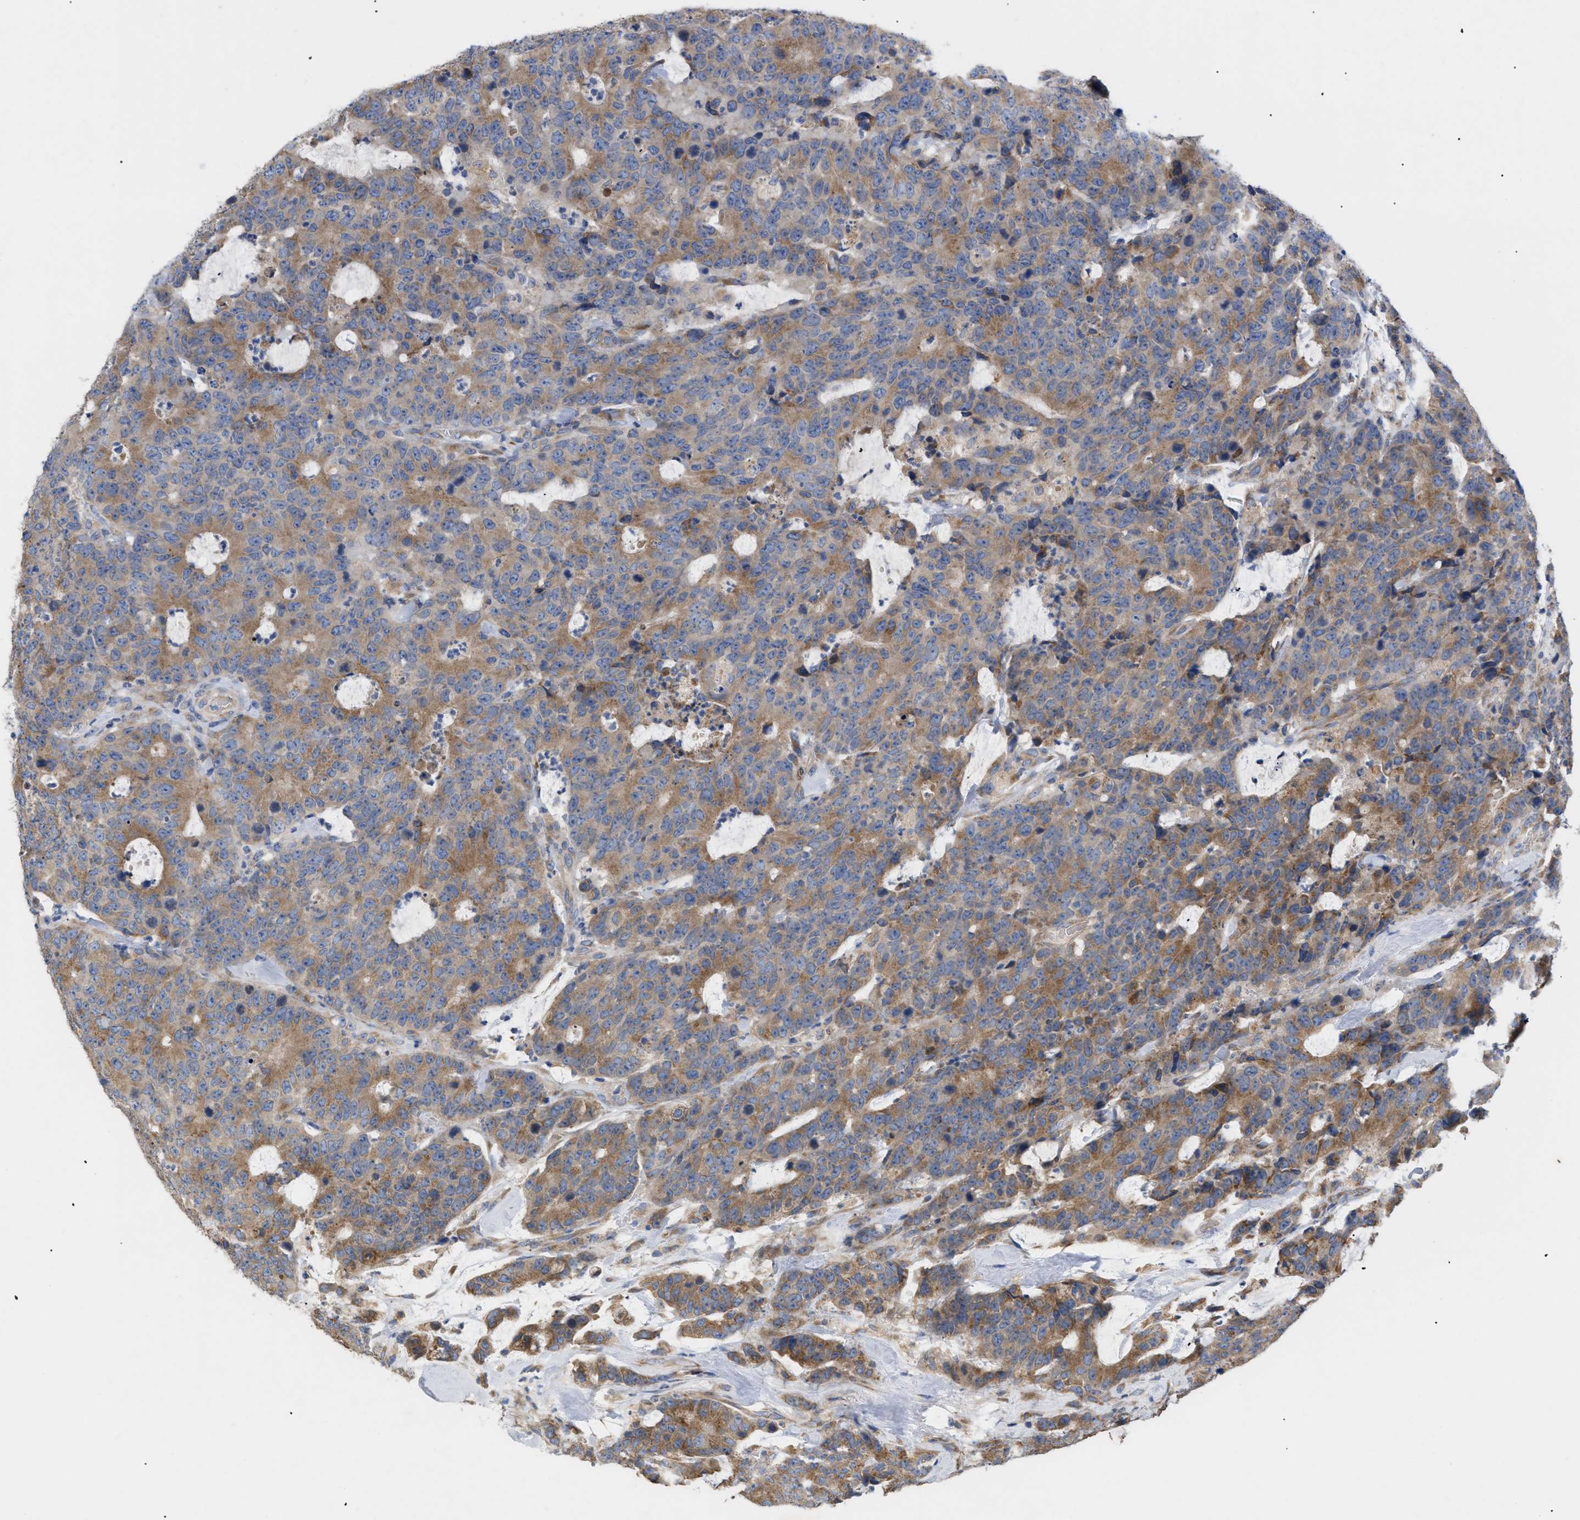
{"staining": {"intensity": "moderate", "quantity": ">75%", "location": "cytoplasmic/membranous"}, "tissue": "colorectal cancer", "cell_type": "Tumor cells", "image_type": "cancer", "snomed": [{"axis": "morphology", "description": "Adenocarcinoma, NOS"}, {"axis": "topography", "description": "Colon"}], "caption": "Colorectal adenocarcinoma stained with immunohistochemistry shows moderate cytoplasmic/membranous positivity in about >75% of tumor cells.", "gene": "SLC50A1", "patient": {"sex": "female", "age": 86}}